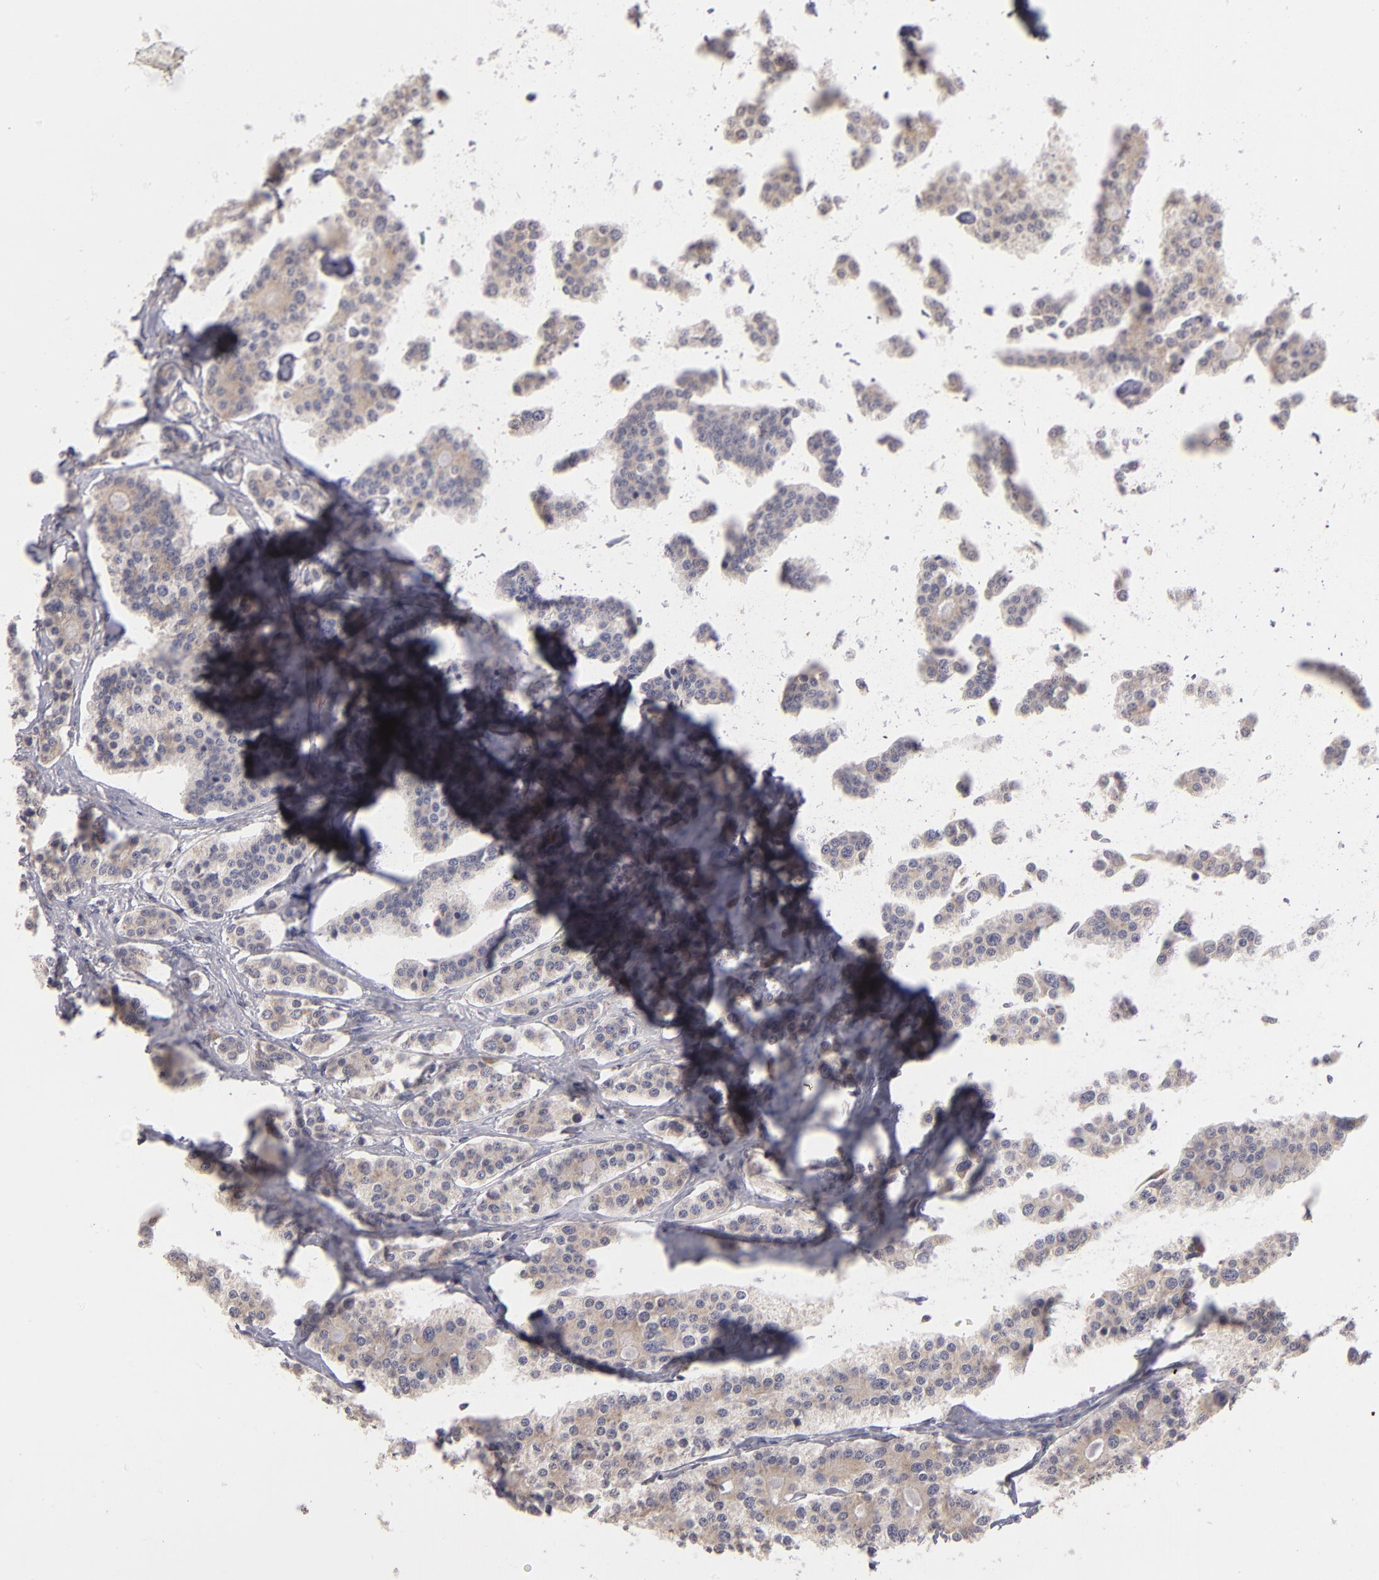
{"staining": {"intensity": "weak", "quantity": ">75%", "location": "cytoplasmic/membranous"}, "tissue": "carcinoid", "cell_type": "Tumor cells", "image_type": "cancer", "snomed": [{"axis": "morphology", "description": "Carcinoid, malignant, NOS"}, {"axis": "topography", "description": "Small intestine"}], "caption": "IHC photomicrograph of human carcinoid stained for a protein (brown), which shows low levels of weak cytoplasmic/membranous staining in approximately >75% of tumor cells.", "gene": "MTHFD1", "patient": {"sex": "male", "age": 63}}